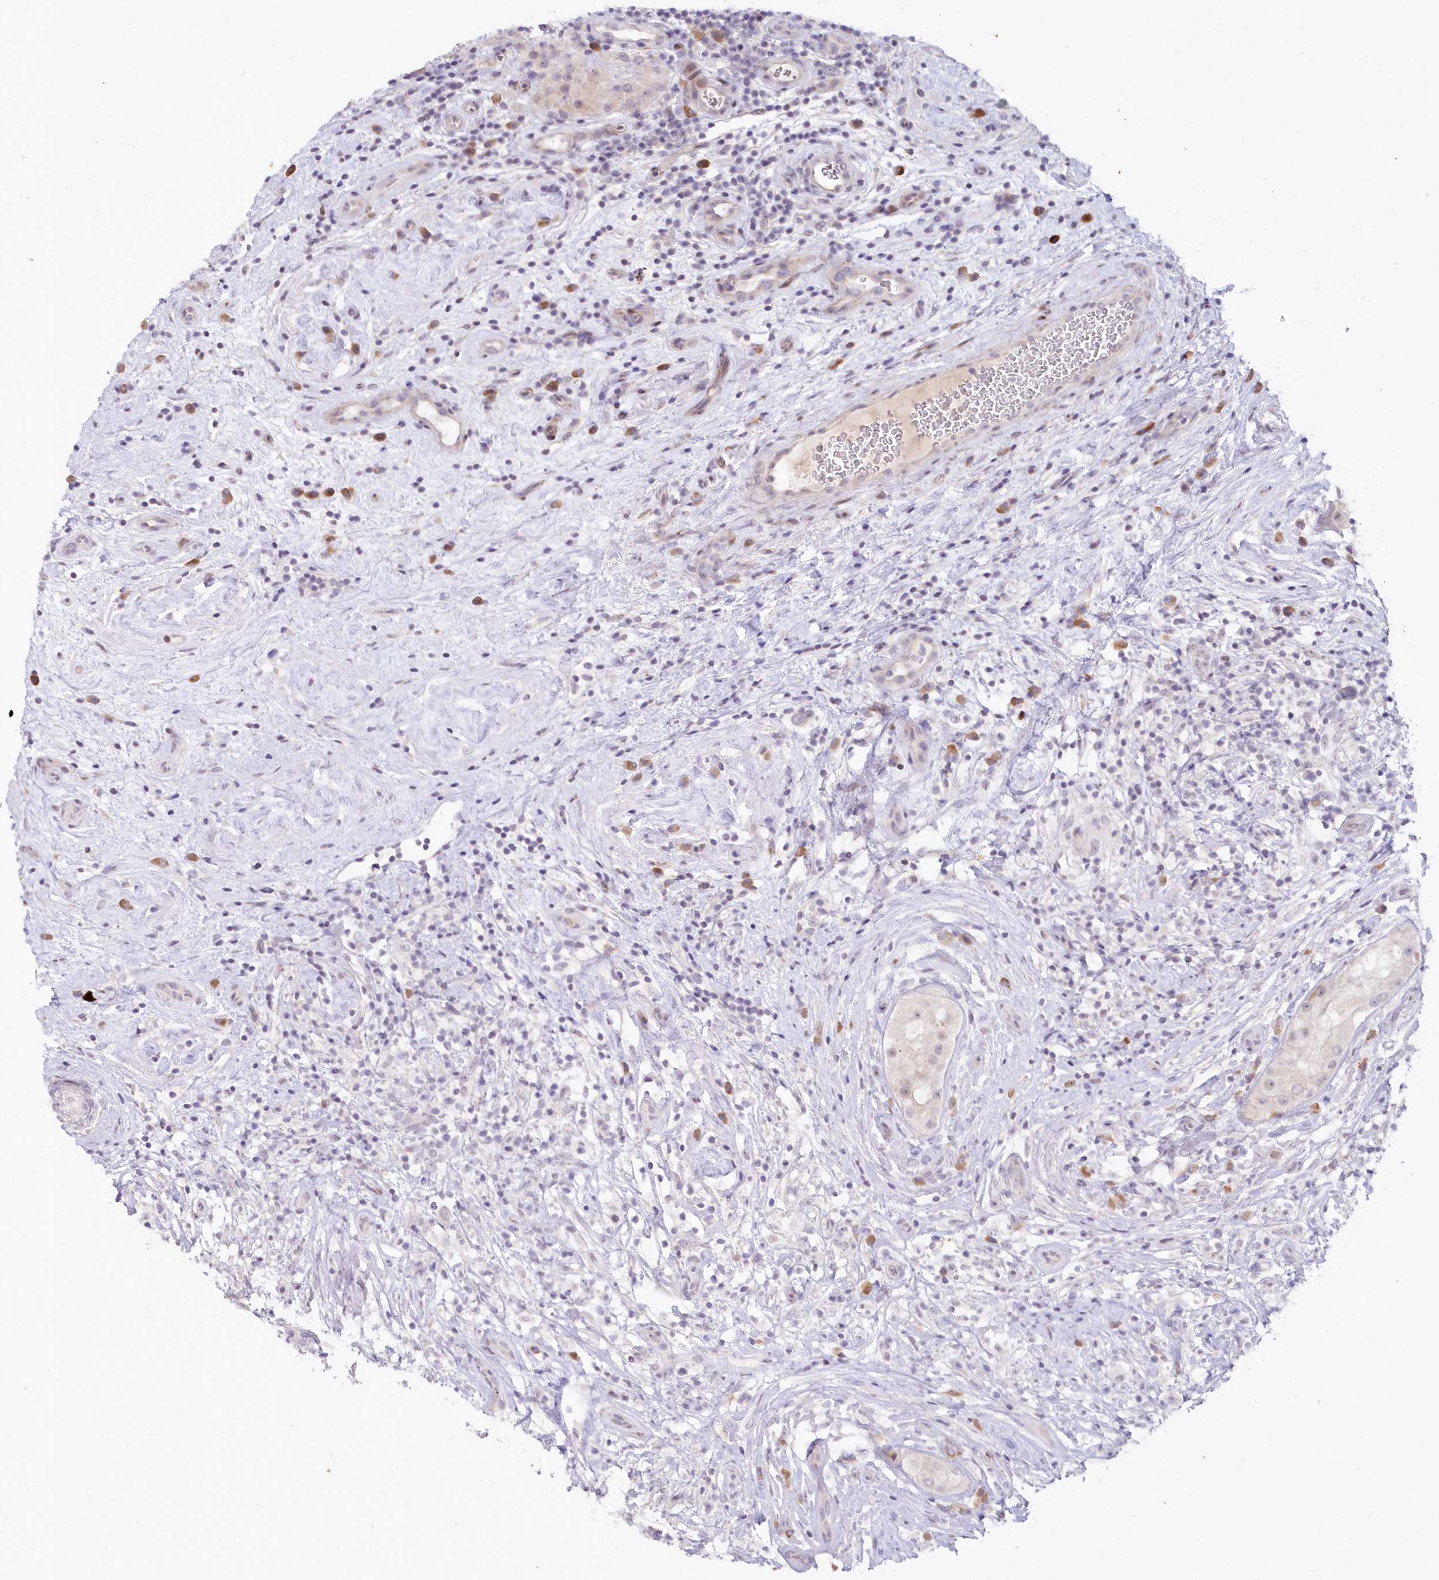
{"staining": {"intensity": "negative", "quantity": "none", "location": "none"}, "tissue": "testis cancer", "cell_type": "Tumor cells", "image_type": "cancer", "snomed": [{"axis": "morphology", "description": "Seminoma, NOS"}, {"axis": "topography", "description": "Testis"}], "caption": "Testis cancer was stained to show a protein in brown. There is no significant staining in tumor cells. Nuclei are stained in blue.", "gene": "SNED1", "patient": {"sex": "male", "age": 49}}